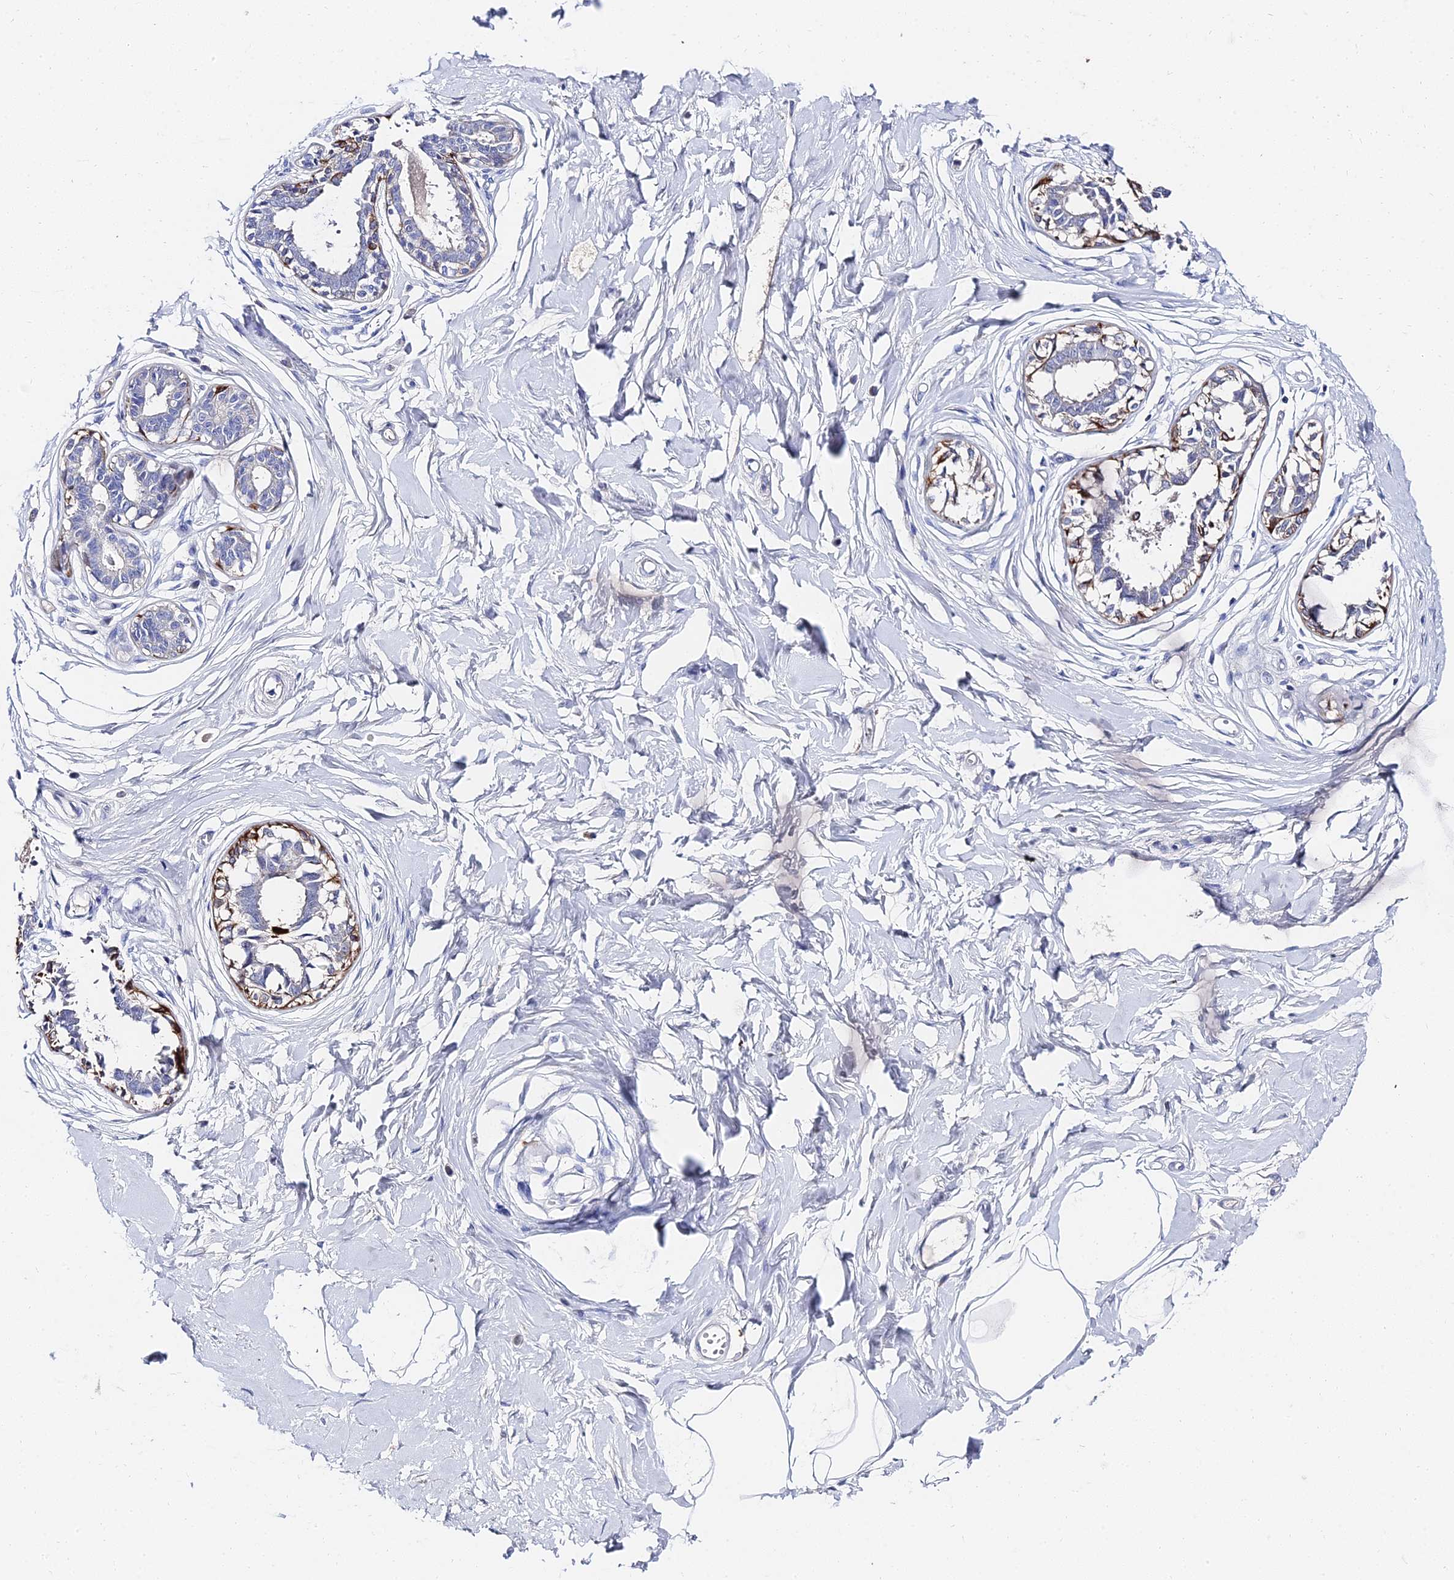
{"staining": {"intensity": "negative", "quantity": "none", "location": "none"}, "tissue": "breast", "cell_type": "Adipocytes", "image_type": "normal", "snomed": [{"axis": "morphology", "description": "Normal tissue, NOS"}, {"axis": "topography", "description": "Breast"}], "caption": "This photomicrograph is of normal breast stained with IHC to label a protein in brown with the nuclei are counter-stained blue. There is no staining in adipocytes. The staining is performed using DAB brown chromogen with nuclei counter-stained in using hematoxylin.", "gene": "KRT17", "patient": {"sex": "female", "age": 45}}